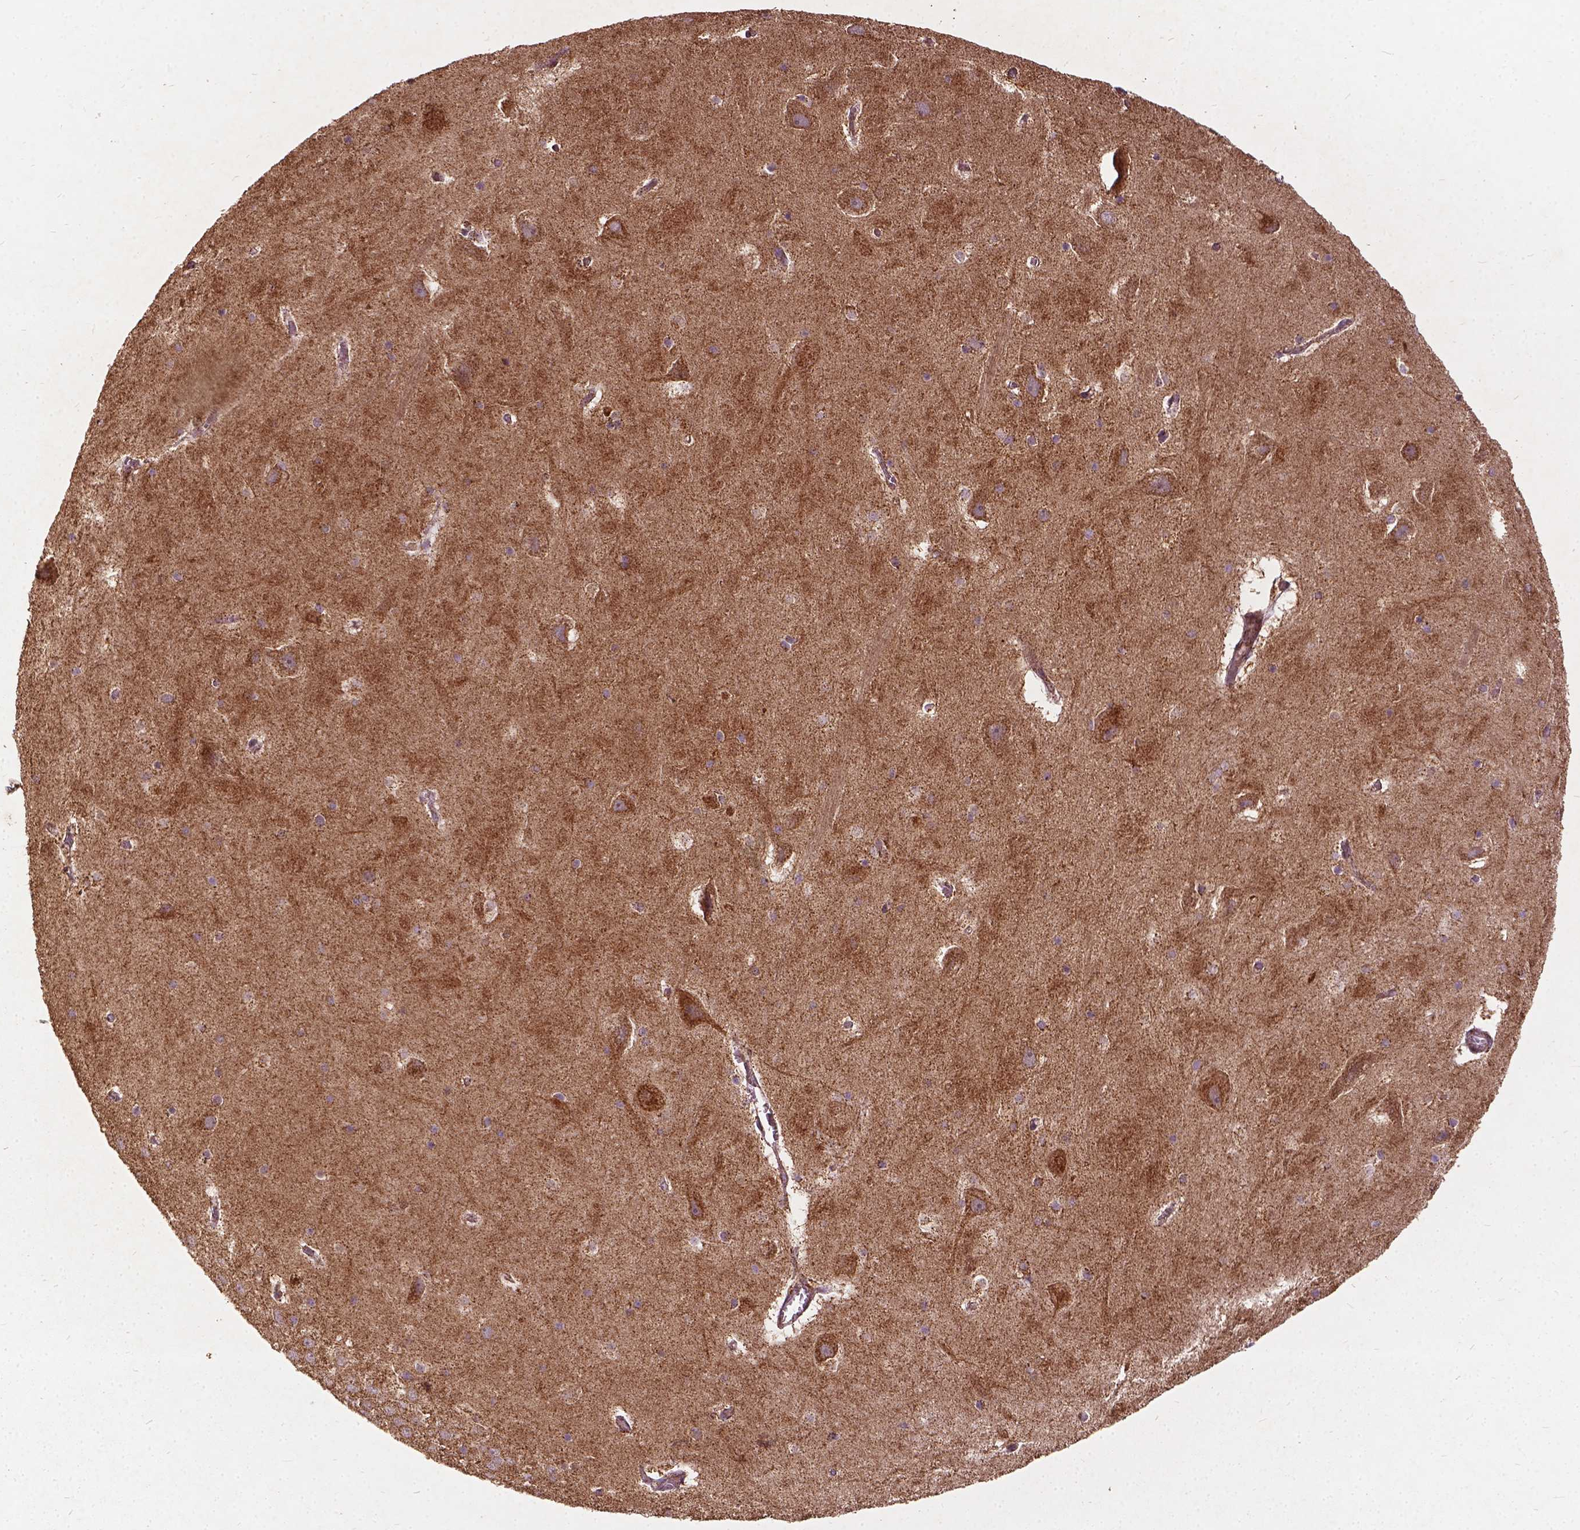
{"staining": {"intensity": "moderate", "quantity": "25%-75%", "location": "cytoplasmic/membranous"}, "tissue": "hippocampus", "cell_type": "Glial cells", "image_type": "normal", "snomed": [{"axis": "morphology", "description": "Normal tissue, NOS"}, {"axis": "topography", "description": "Hippocampus"}], "caption": "Immunohistochemistry (DAB (3,3'-diaminobenzidine)) staining of normal human hippocampus shows moderate cytoplasmic/membranous protein staining in approximately 25%-75% of glial cells.", "gene": "UBXN2A", "patient": {"sex": "male", "age": 45}}